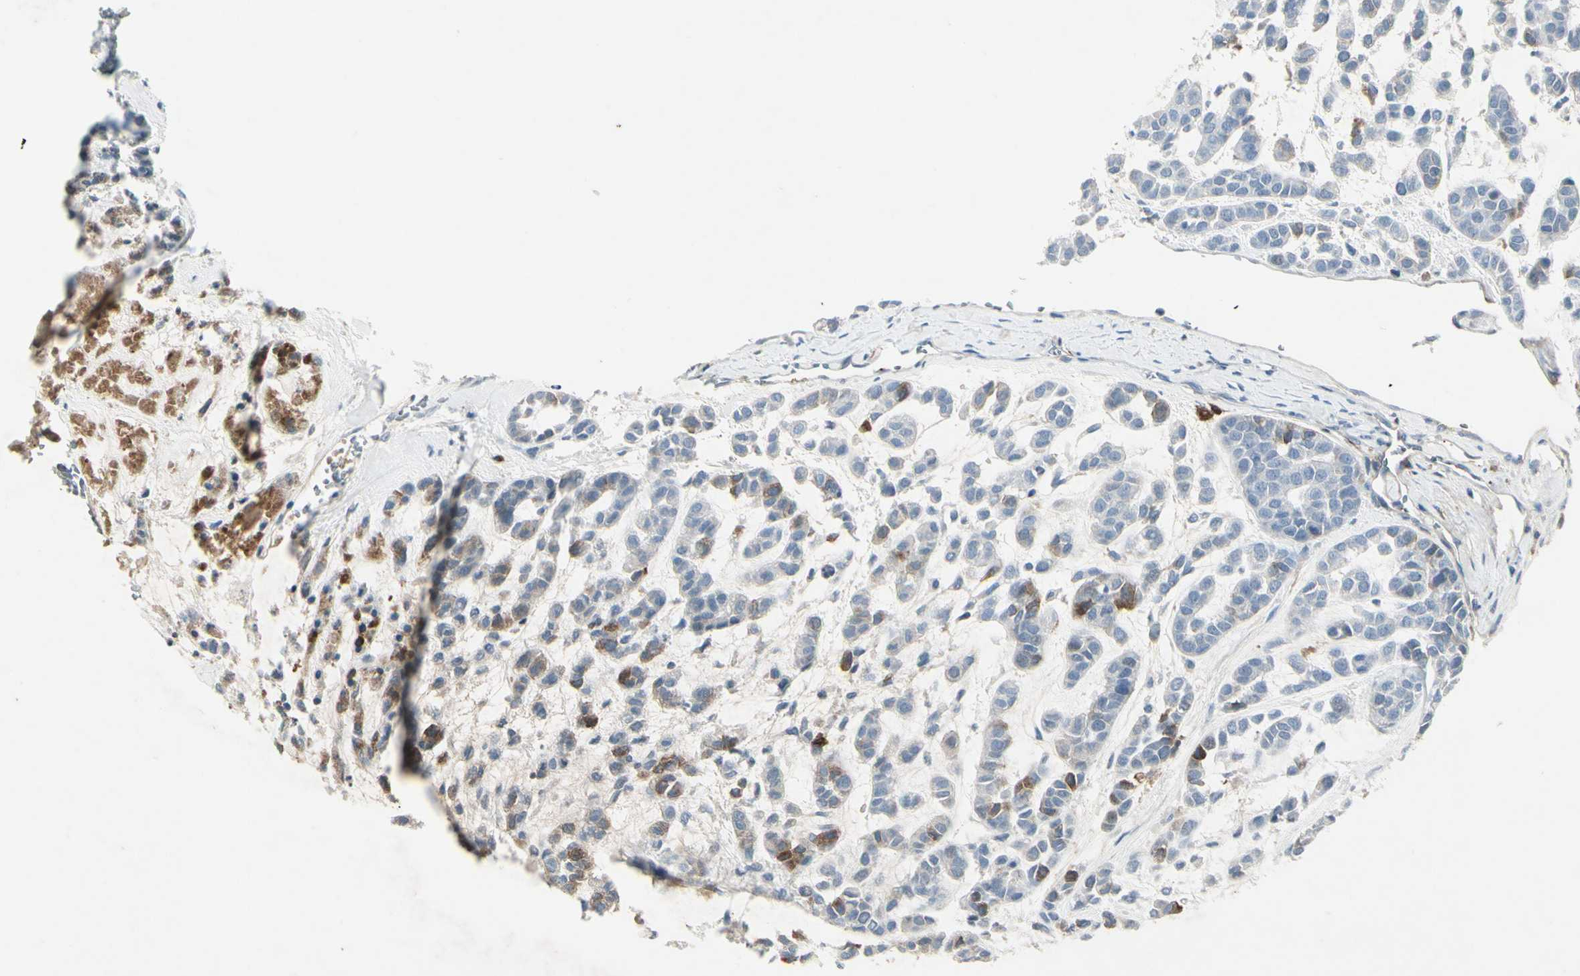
{"staining": {"intensity": "moderate", "quantity": "25%-75%", "location": "cytoplasmic/membranous"}, "tissue": "head and neck cancer", "cell_type": "Tumor cells", "image_type": "cancer", "snomed": [{"axis": "morphology", "description": "Adenocarcinoma, NOS"}, {"axis": "morphology", "description": "Adenoma, NOS"}, {"axis": "topography", "description": "Head-Neck"}], "caption": "IHC of head and neck cancer (adenocarcinoma) displays medium levels of moderate cytoplasmic/membranous staining in about 25%-75% of tumor cells. The protein of interest is stained brown, and the nuclei are stained in blue (DAB (3,3'-diaminobenzidine) IHC with brightfield microscopy, high magnification).", "gene": "IGHM", "patient": {"sex": "female", "age": 55}}